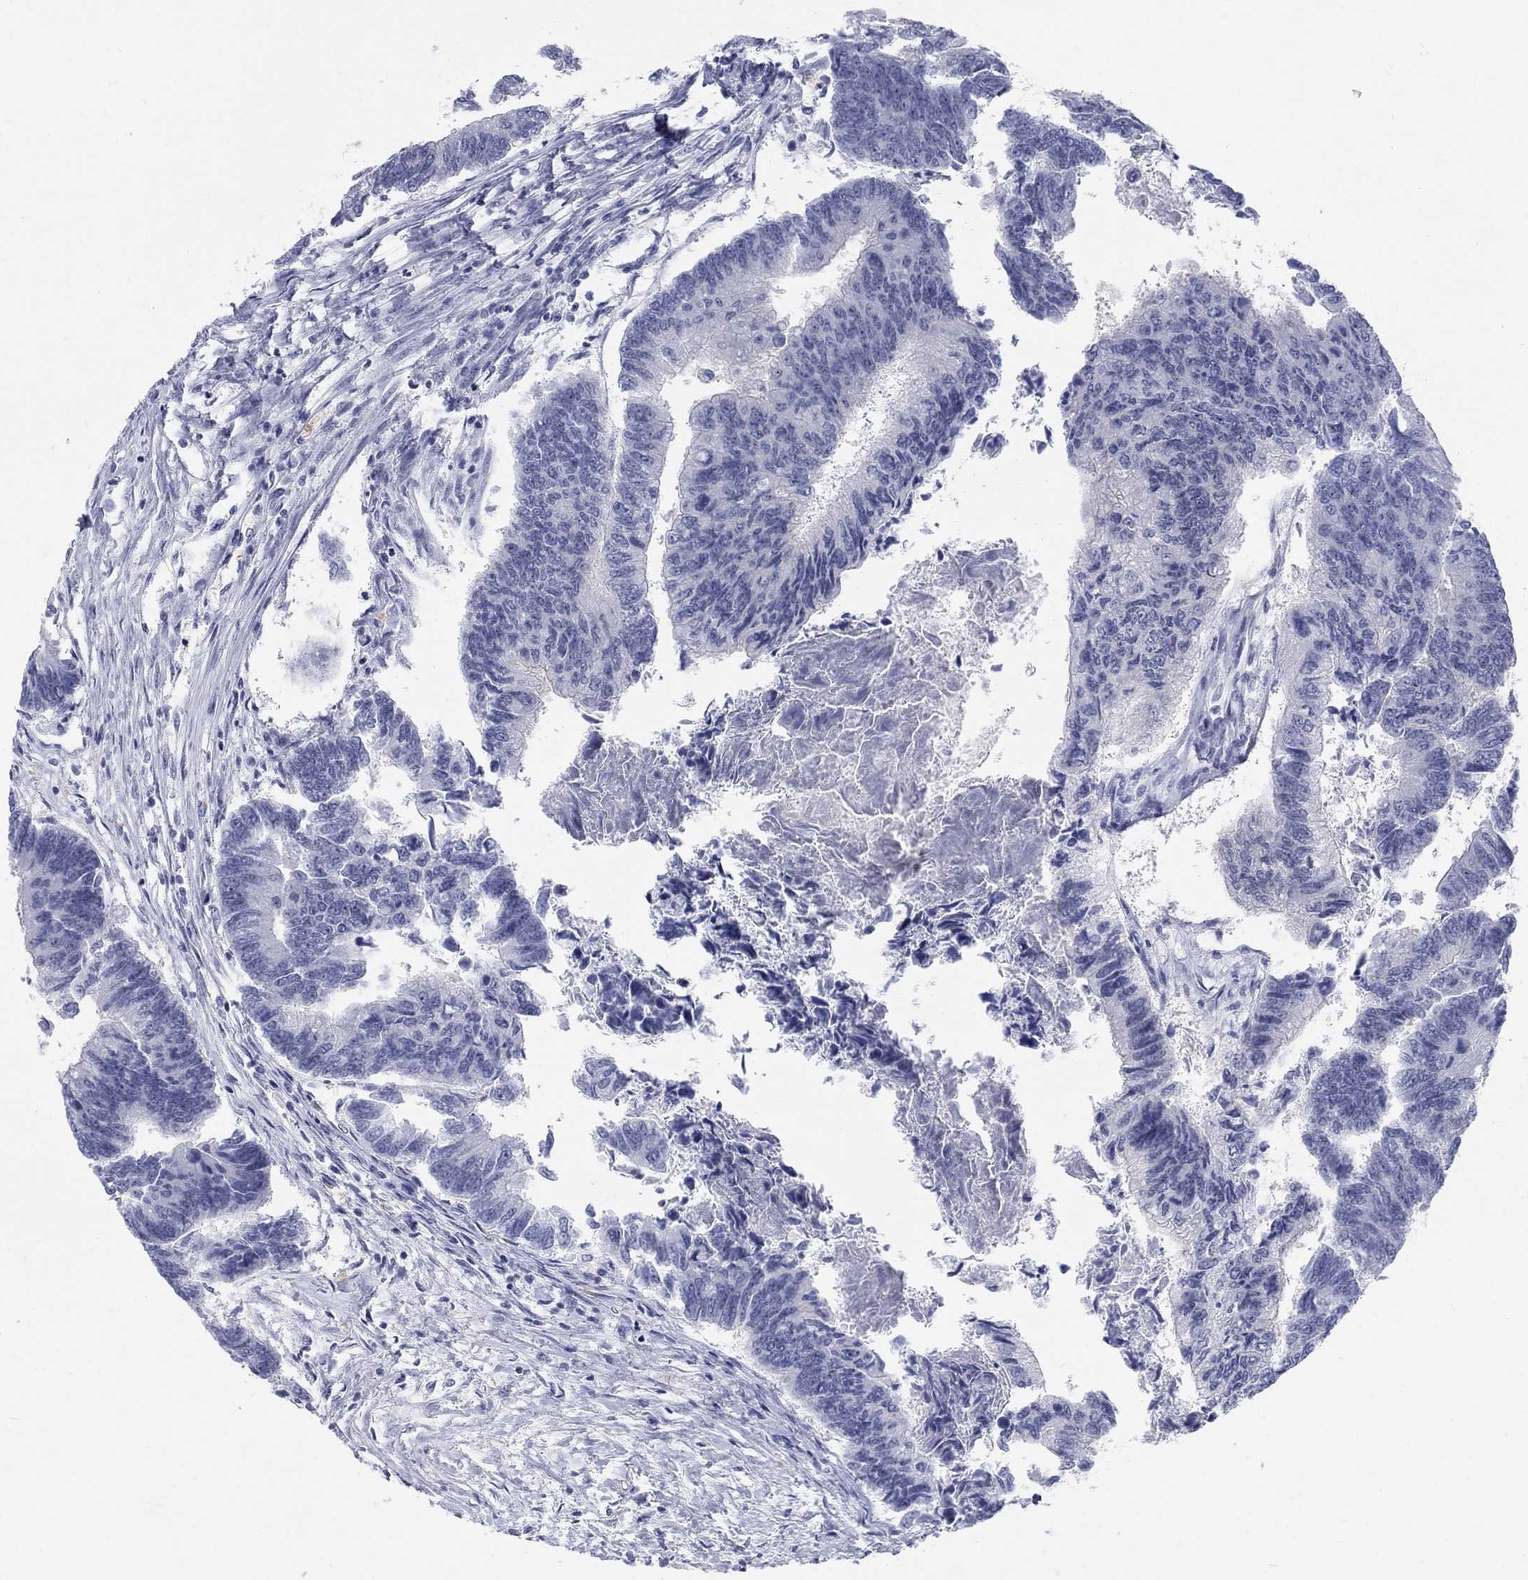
{"staining": {"intensity": "negative", "quantity": "none", "location": "none"}, "tissue": "colorectal cancer", "cell_type": "Tumor cells", "image_type": "cancer", "snomed": [{"axis": "morphology", "description": "Adenocarcinoma, NOS"}, {"axis": "topography", "description": "Colon"}], "caption": "The histopathology image exhibits no significant staining in tumor cells of colorectal adenocarcinoma.", "gene": "DMTN", "patient": {"sex": "female", "age": 65}}